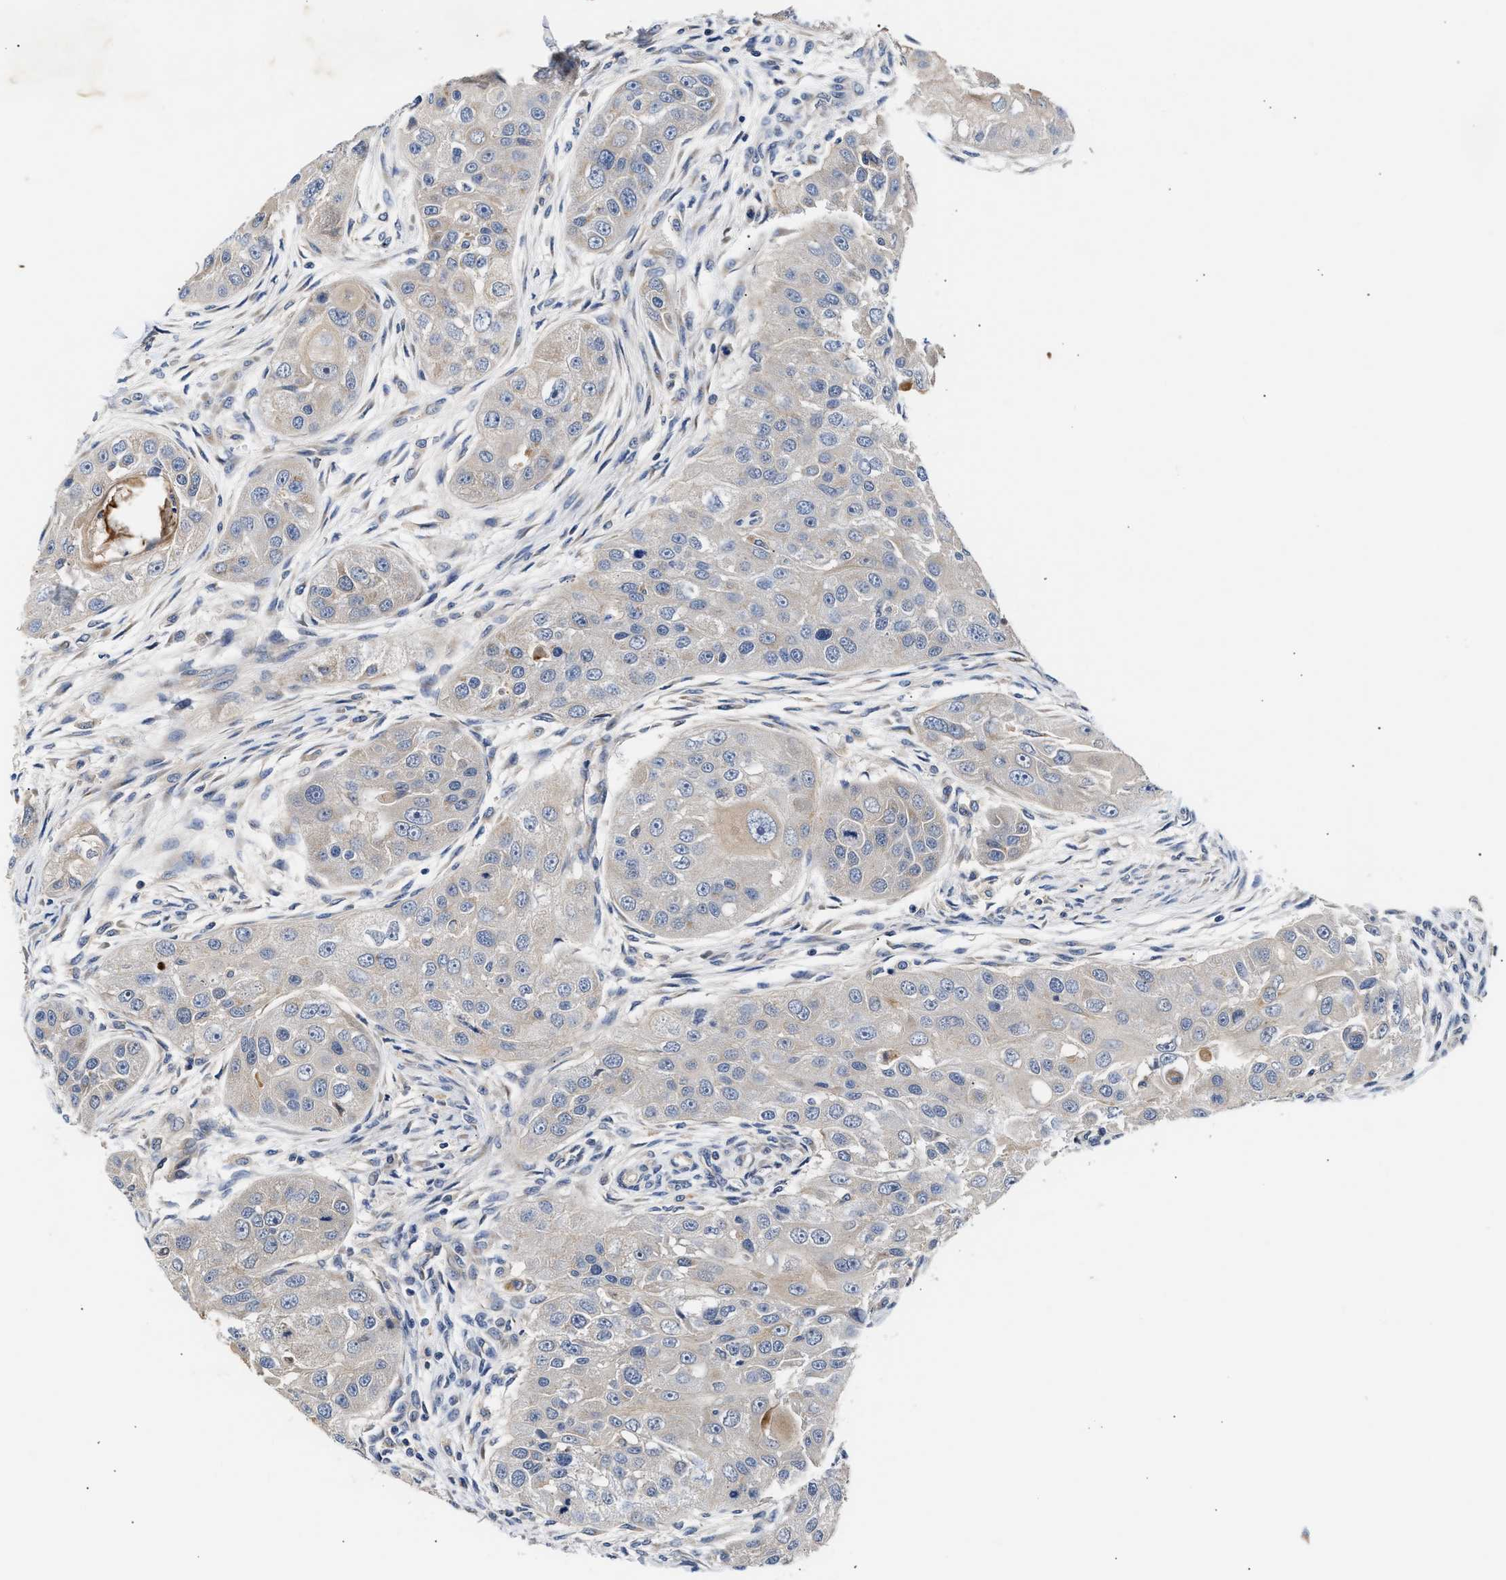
{"staining": {"intensity": "weak", "quantity": "<25%", "location": "cytoplasmic/membranous"}, "tissue": "head and neck cancer", "cell_type": "Tumor cells", "image_type": "cancer", "snomed": [{"axis": "morphology", "description": "Normal tissue, NOS"}, {"axis": "morphology", "description": "Squamous cell carcinoma, NOS"}, {"axis": "topography", "description": "Skeletal muscle"}, {"axis": "topography", "description": "Head-Neck"}], "caption": "IHC photomicrograph of human head and neck cancer (squamous cell carcinoma) stained for a protein (brown), which displays no staining in tumor cells.", "gene": "CCDC146", "patient": {"sex": "male", "age": 51}}